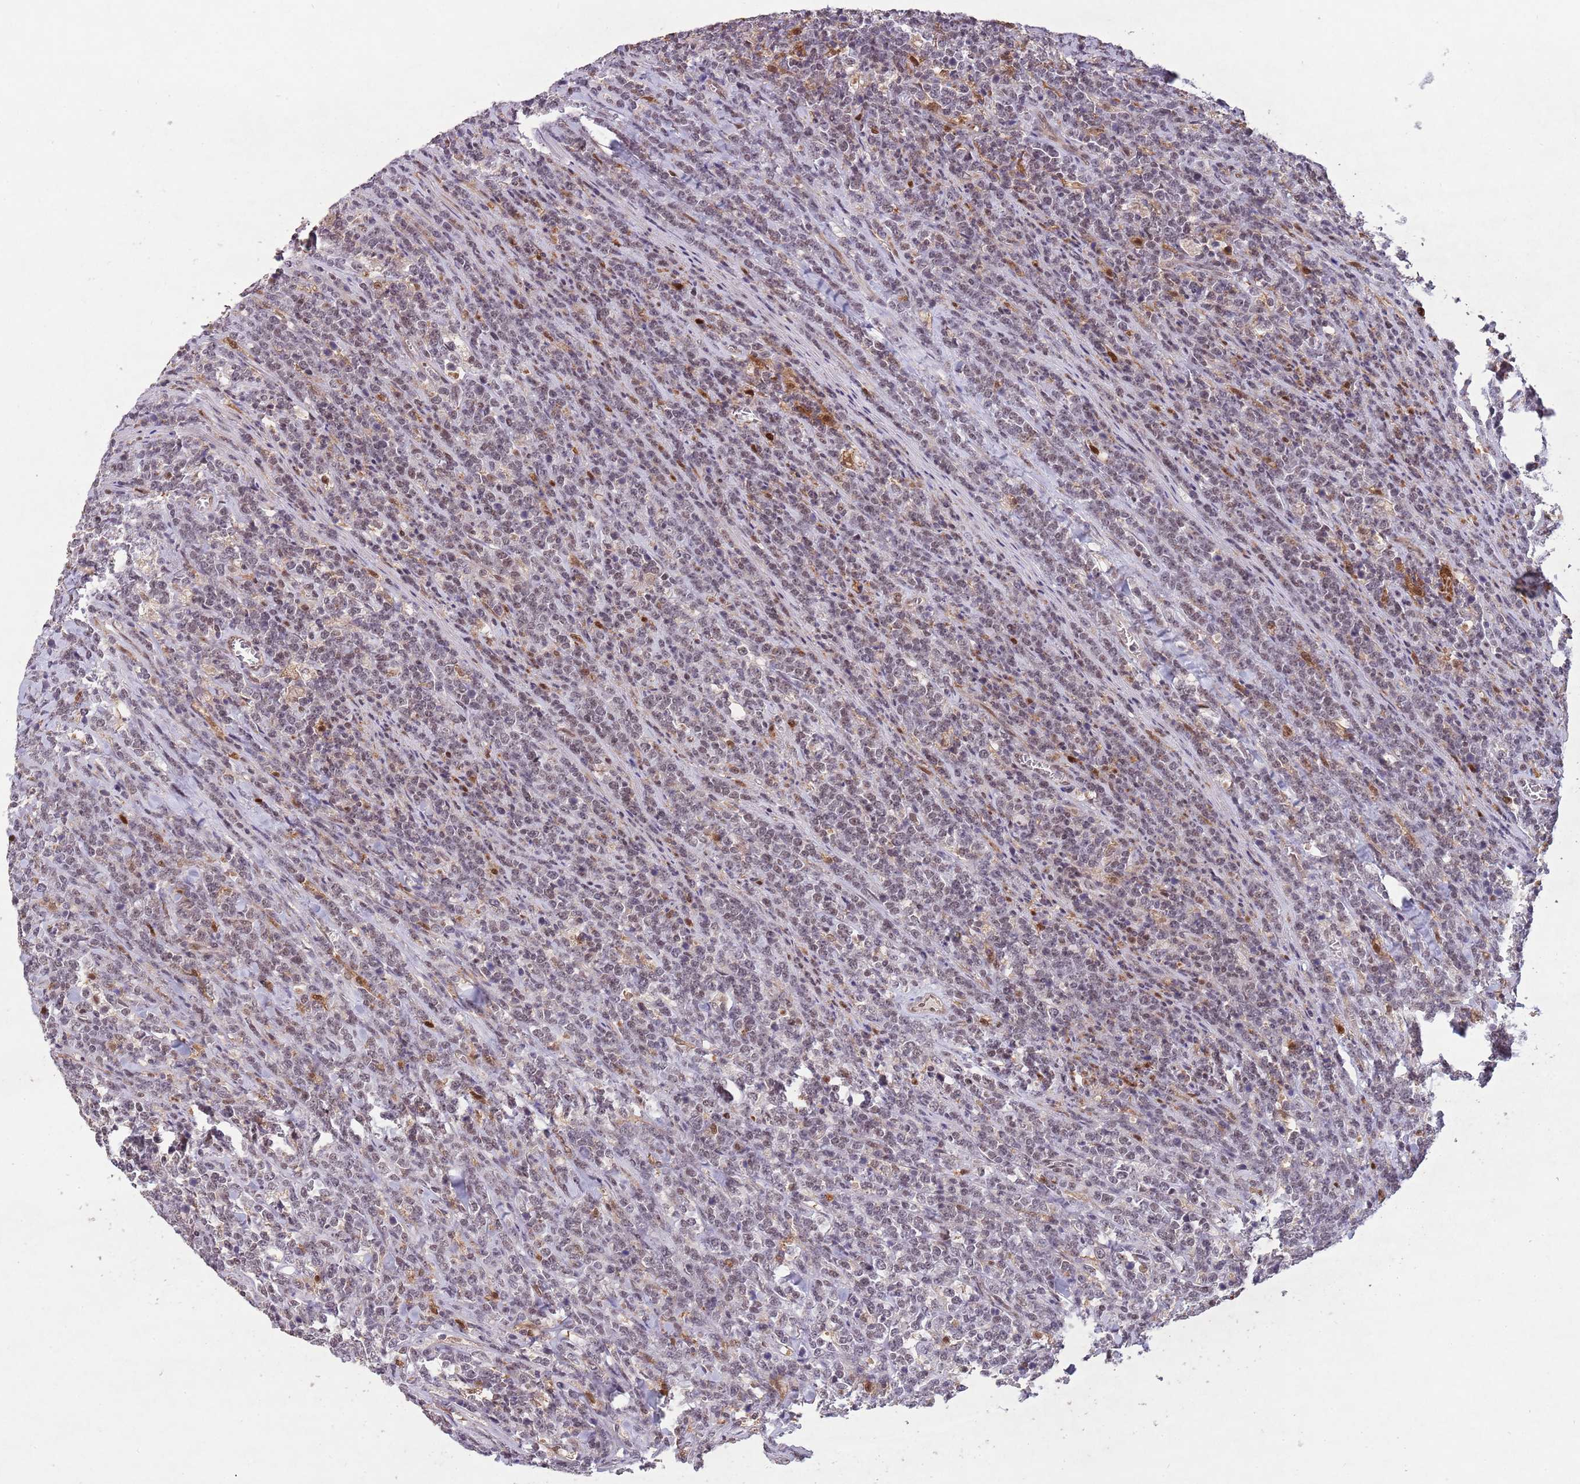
{"staining": {"intensity": "negative", "quantity": "none", "location": "none"}, "tissue": "lymphoma", "cell_type": "Tumor cells", "image_type": "cancer", "snomed": [{"axis": "morphology", "description": "Malignant lymphoma, non-Hodgkin's type, High grade"}, {"axis": "topography", "description": "Small intestine"}], "caption": "DAB (3,3'-diaminobenzidine) immunohistochemical staining of human lymphoma shows no significant positivity in tumor cells.", "gene": "ZNF639", "patient": {"sex": "male", "age": 8}}